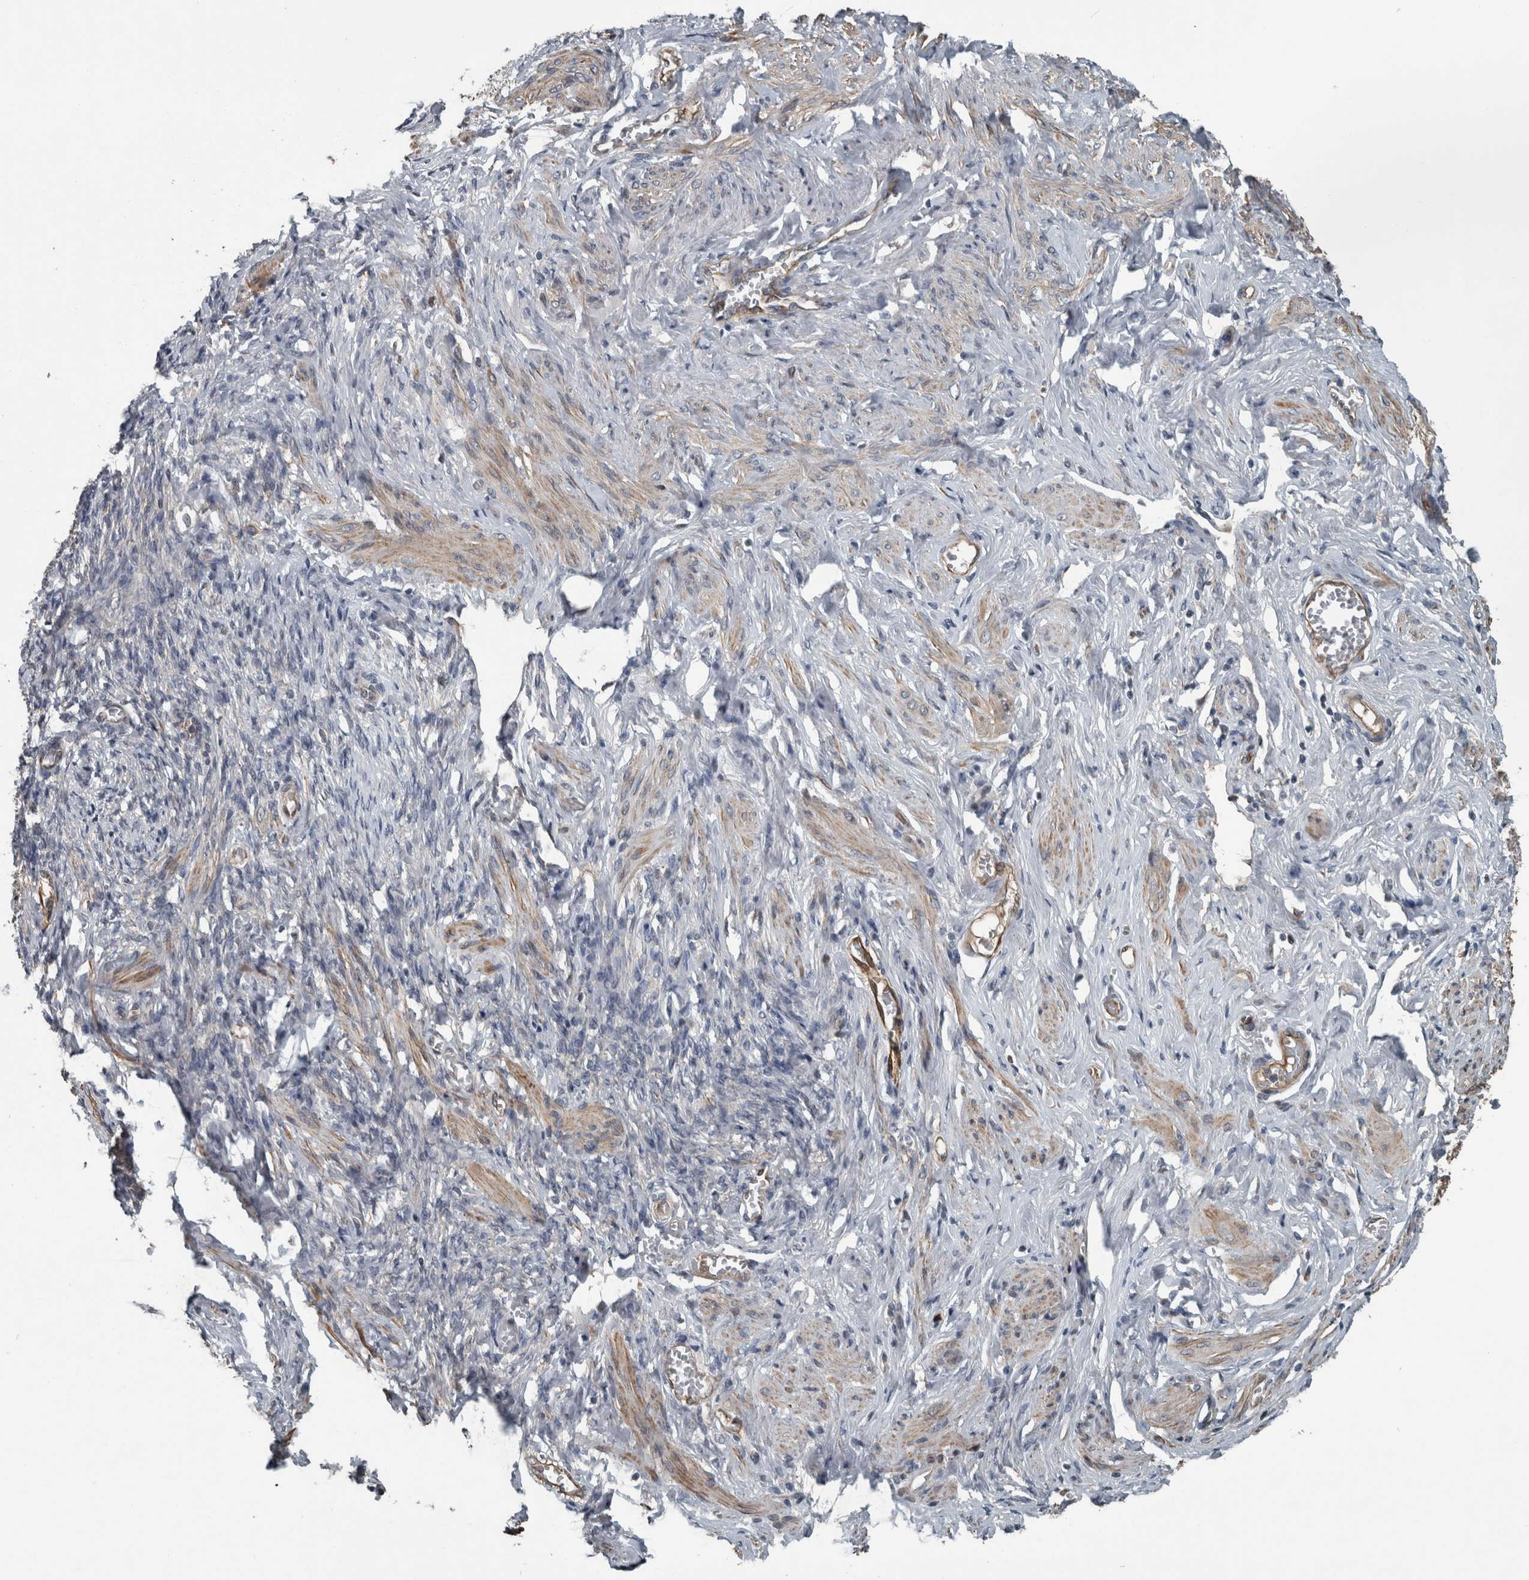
{"staining": {"intensity": "negative", "quantity": "none", "location": "none"}, "tissue": "adipose tissue", "cell_type": "Adipocytes", "image_type": "normal", "snomed": [{"axis": "morphology", "description": "Normal tissue, NOS"}, {"axis": "topography", "description": "Vascular tissue"}, {"axis": "topography", "description": "Fallopian tube"}, {"axis": "topography", "description": "Ovary"}], "caption": "Immunohistochemistry (IHC) histopathology image of unremarkable adipose tissue: human adipose tissue stained with DAB displays no significant protein positivity in adipocytes.", "gene": "EXOC8", "patient": {"sex": "female", "age": 67}}